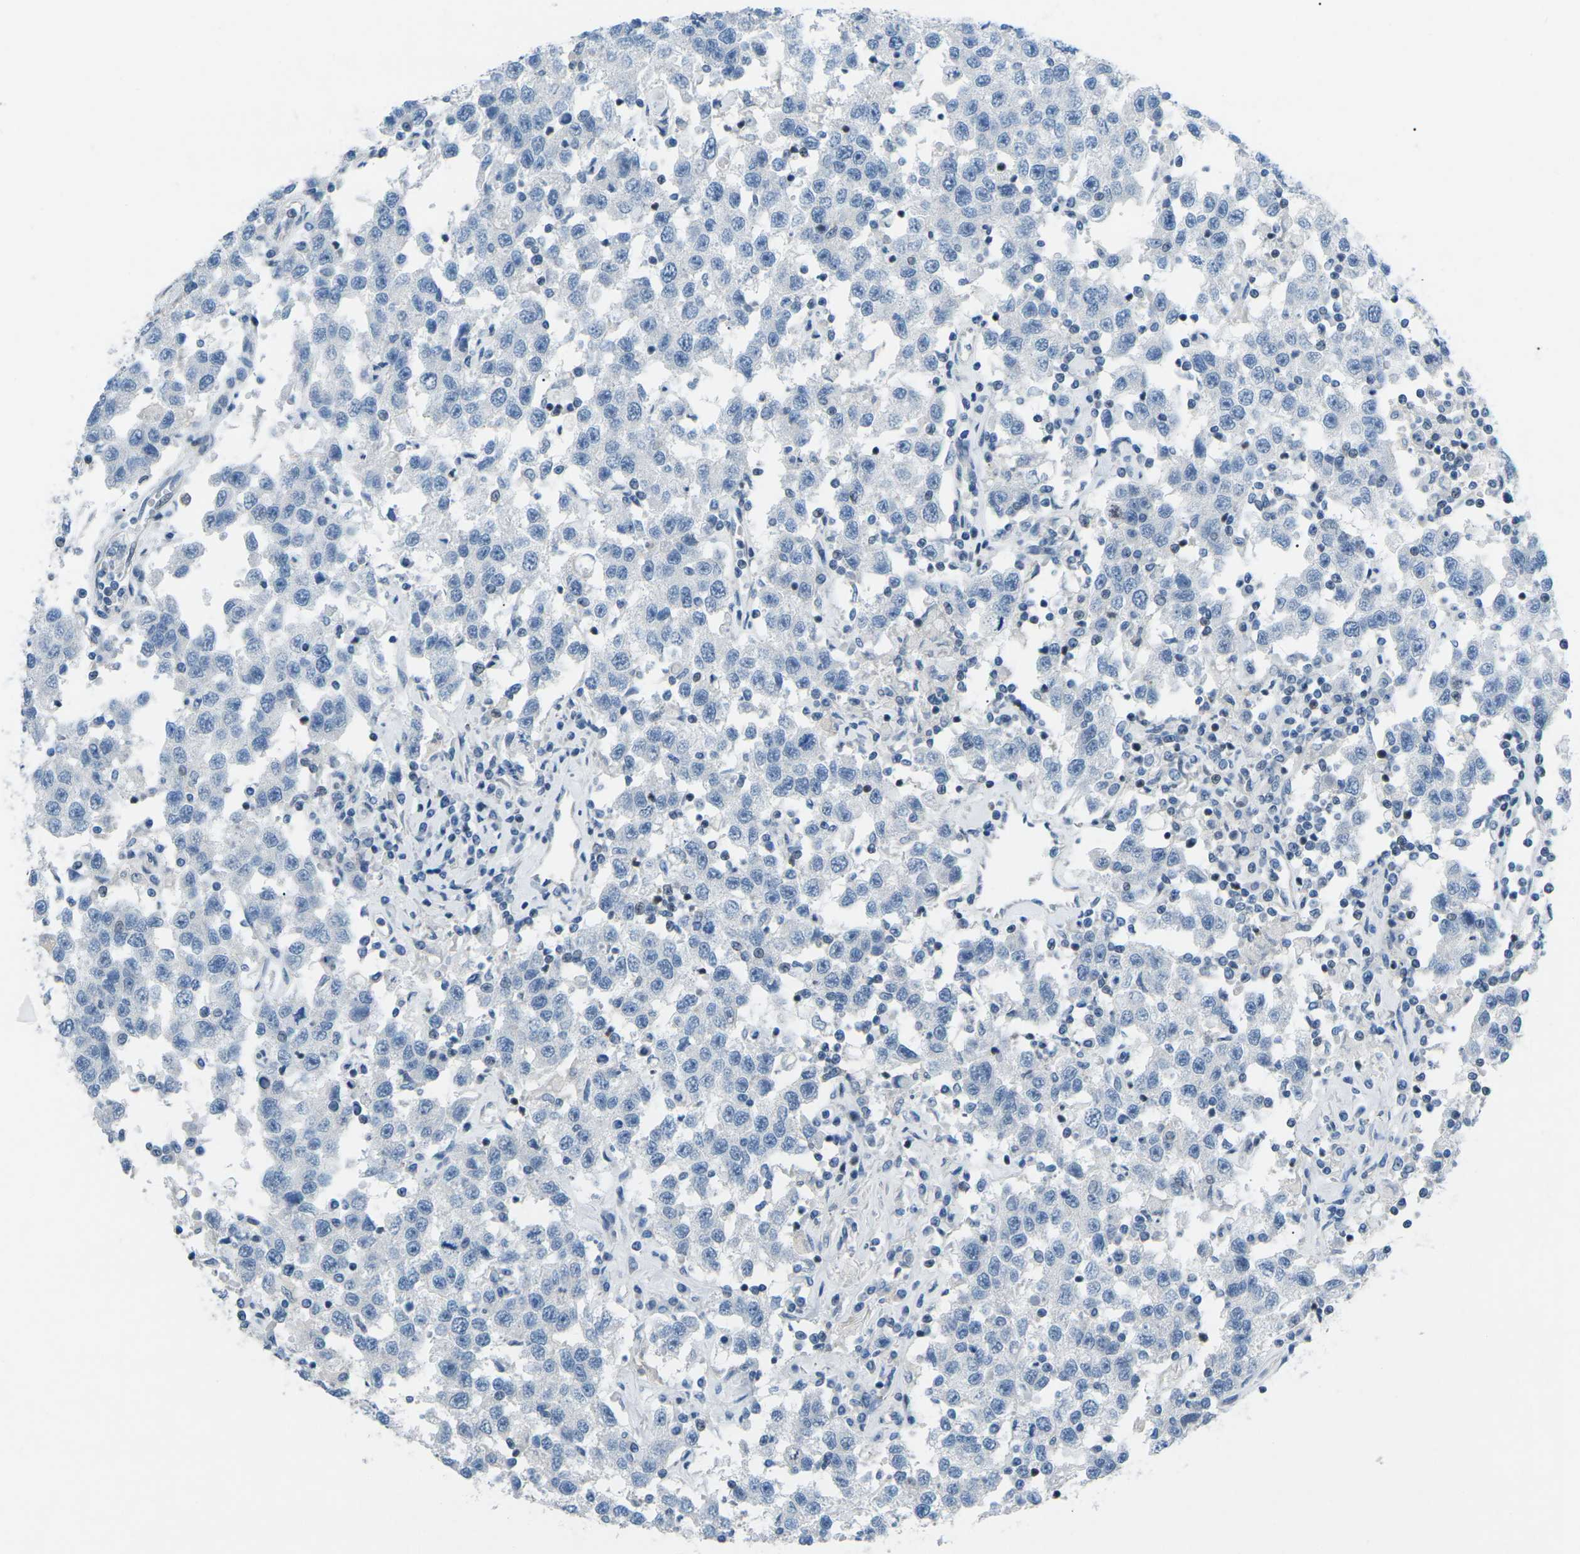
{"staining": {"intensity": "negative", "quantity": "none", "location": "none"}, "tissue": "testis cancer", "cell_type": "Tumor cells", "image_type": "cancer", "snomed": [{"axis": "morphology", "description": "Seminoma, NOS"}, {"axis": "topography", "description": "Testis"}], "caption": "Testis seminoma was stained to show a protein in brown. There is no significant staining in tumor cells.", "gene": "MBNL1", "patient": {"sex": "male", "age": 41}}